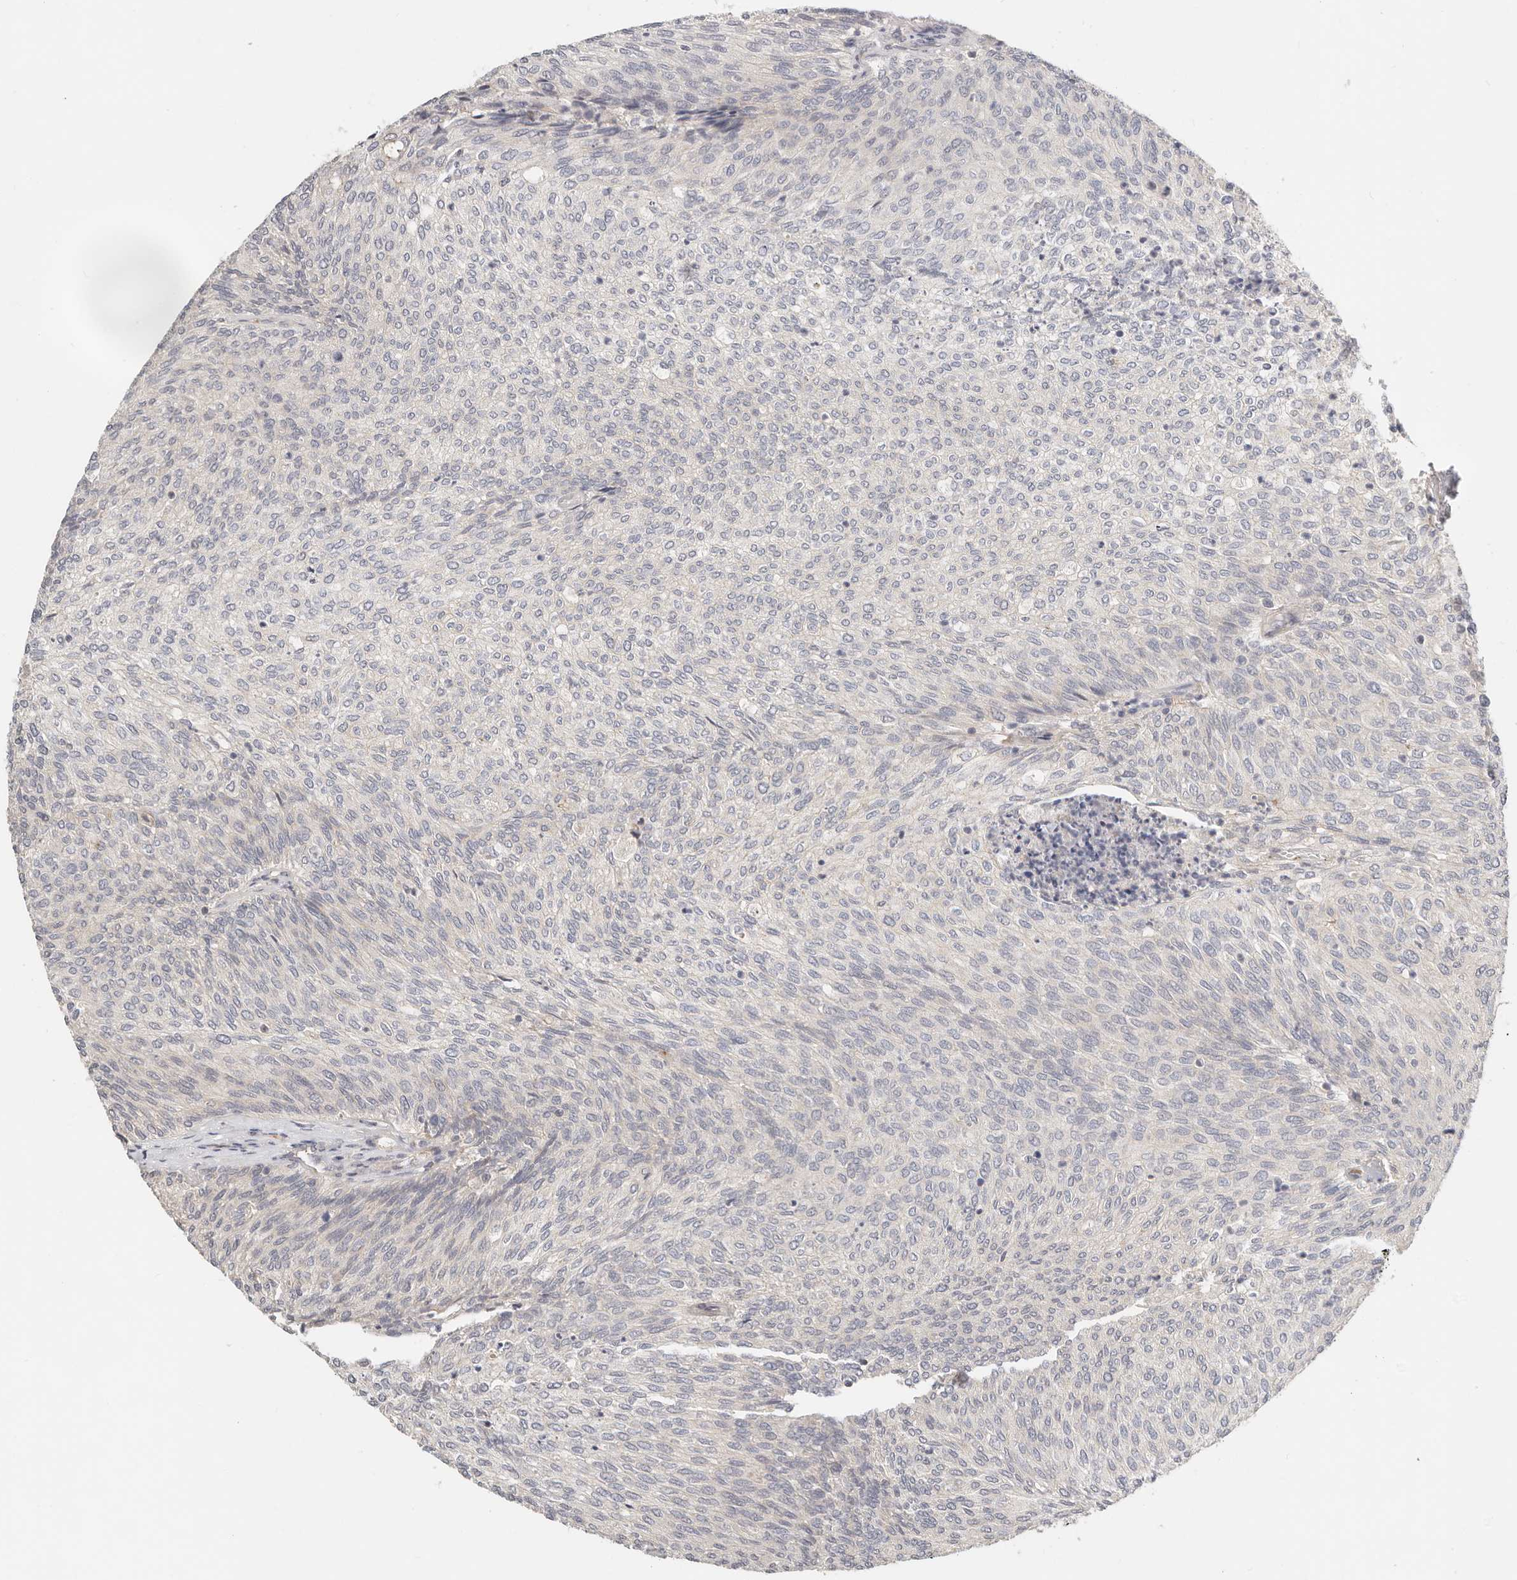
{"staining": {"intensity": "negative", "quantity": "none", "location": "none"}, "tissue": "urothelial cancer", "cell_type": "Tumor cells", "image_type": "cancer", "snomed": [{"axis": "morphology", "description": "Urothelial carcinoma, Low grade"}, {"axis": "topography", "description": "Urinary bladder"}], "caption": "Immunohistochemistry (IHC) image of neoplastic tissue: human urothelial carcinoma (low-grade) stained with DAB demonstrates no significant protein positivity in tumor cells.", "gene": "ZRANB1", "patient": {"sex": "female", "age": 79}}